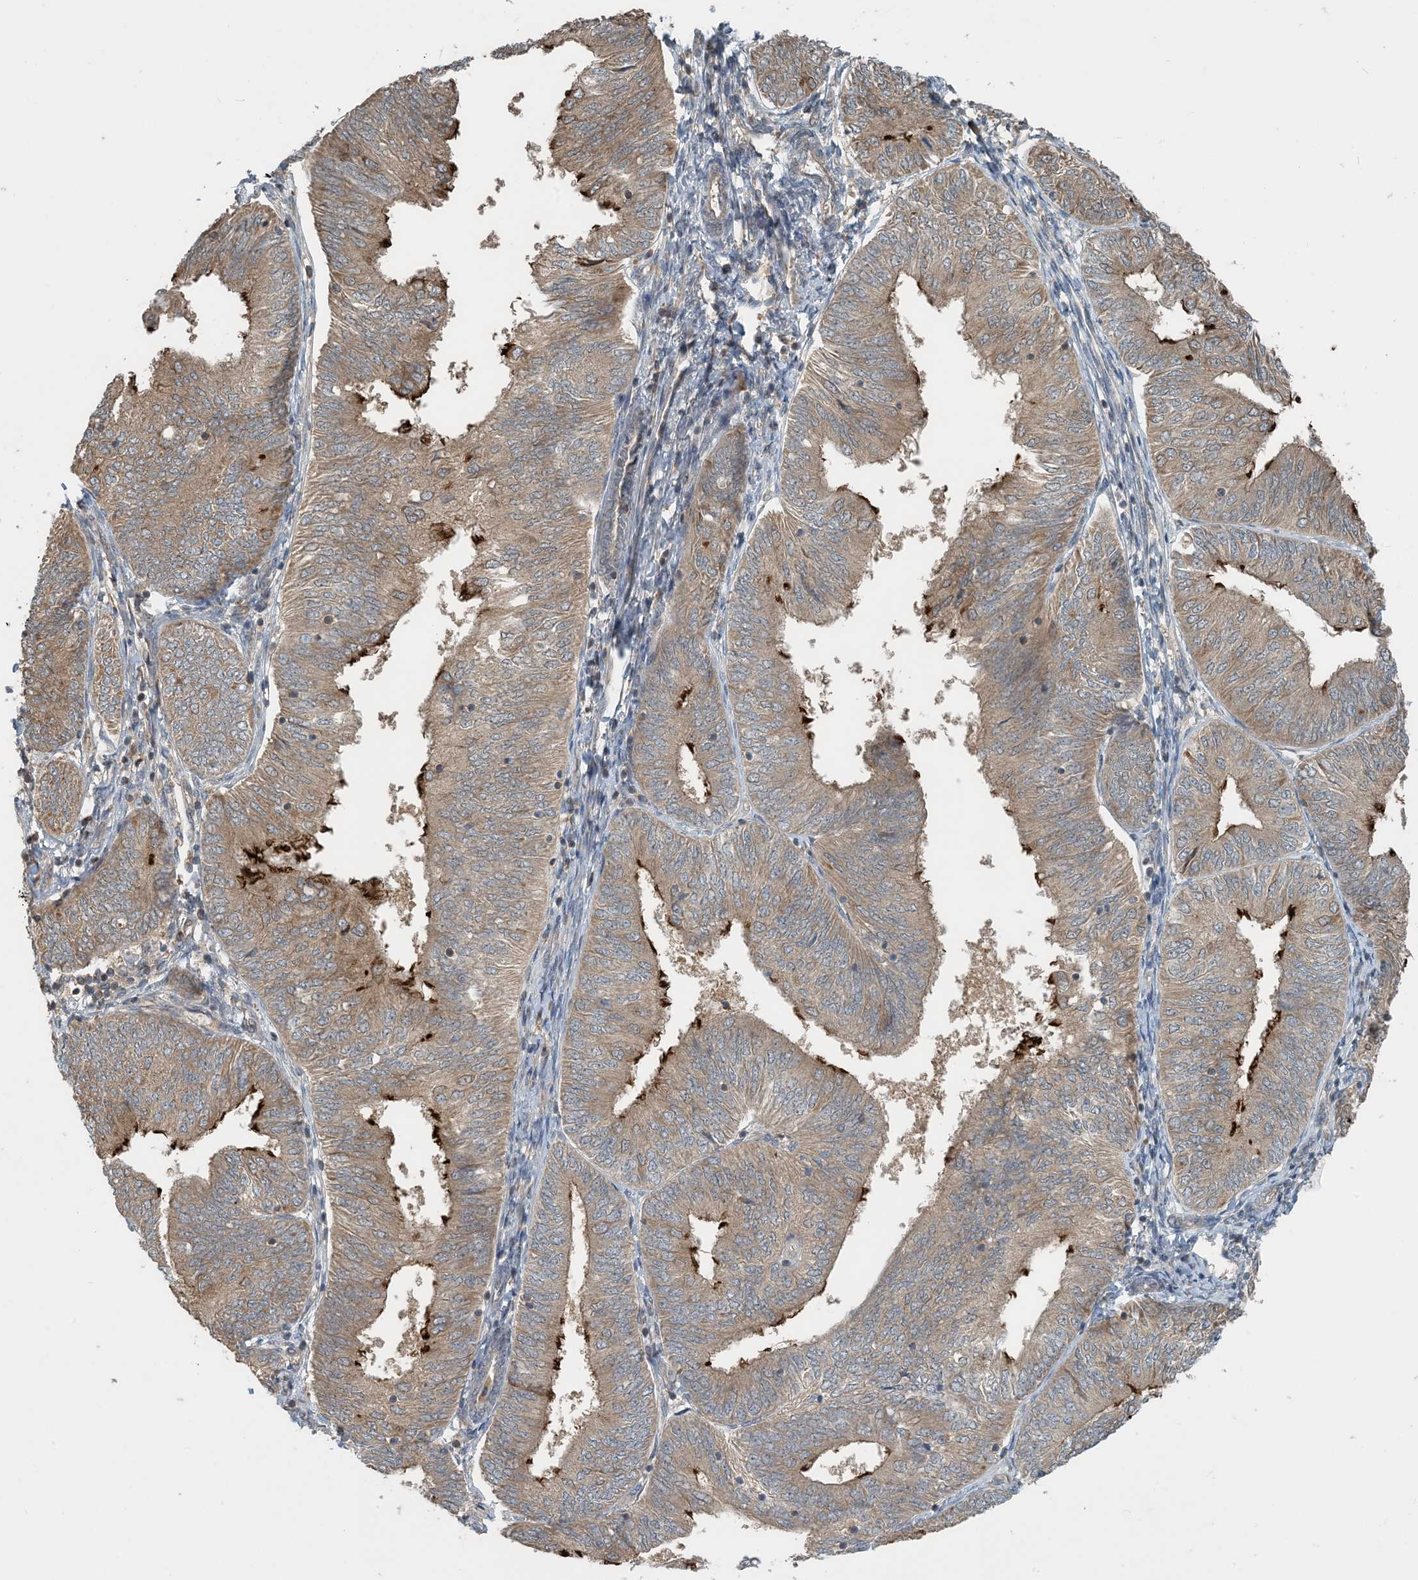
{"staining": {"intensity": "strong", "quantity": "25%-75%", "location": "cytoplasmic/membranous"}, "tissue": "endometrial cancer", "cell_type": "Tumor cells", "image_type": "cancer", "snomed": [{"axis": "morphology", "description": "Adenocarcinoma, NOS"}, {"axis": "topography", "description": "Endometrium"}], "caption": "Protein expression analysis of endometrial adenocarcinoma exhibits strong cytoplasmic/membranous expression in approximately 25%-75% of tumor cells.", "gene": "ZBTB3", "patient": {"sex": "female", "age": 58}}